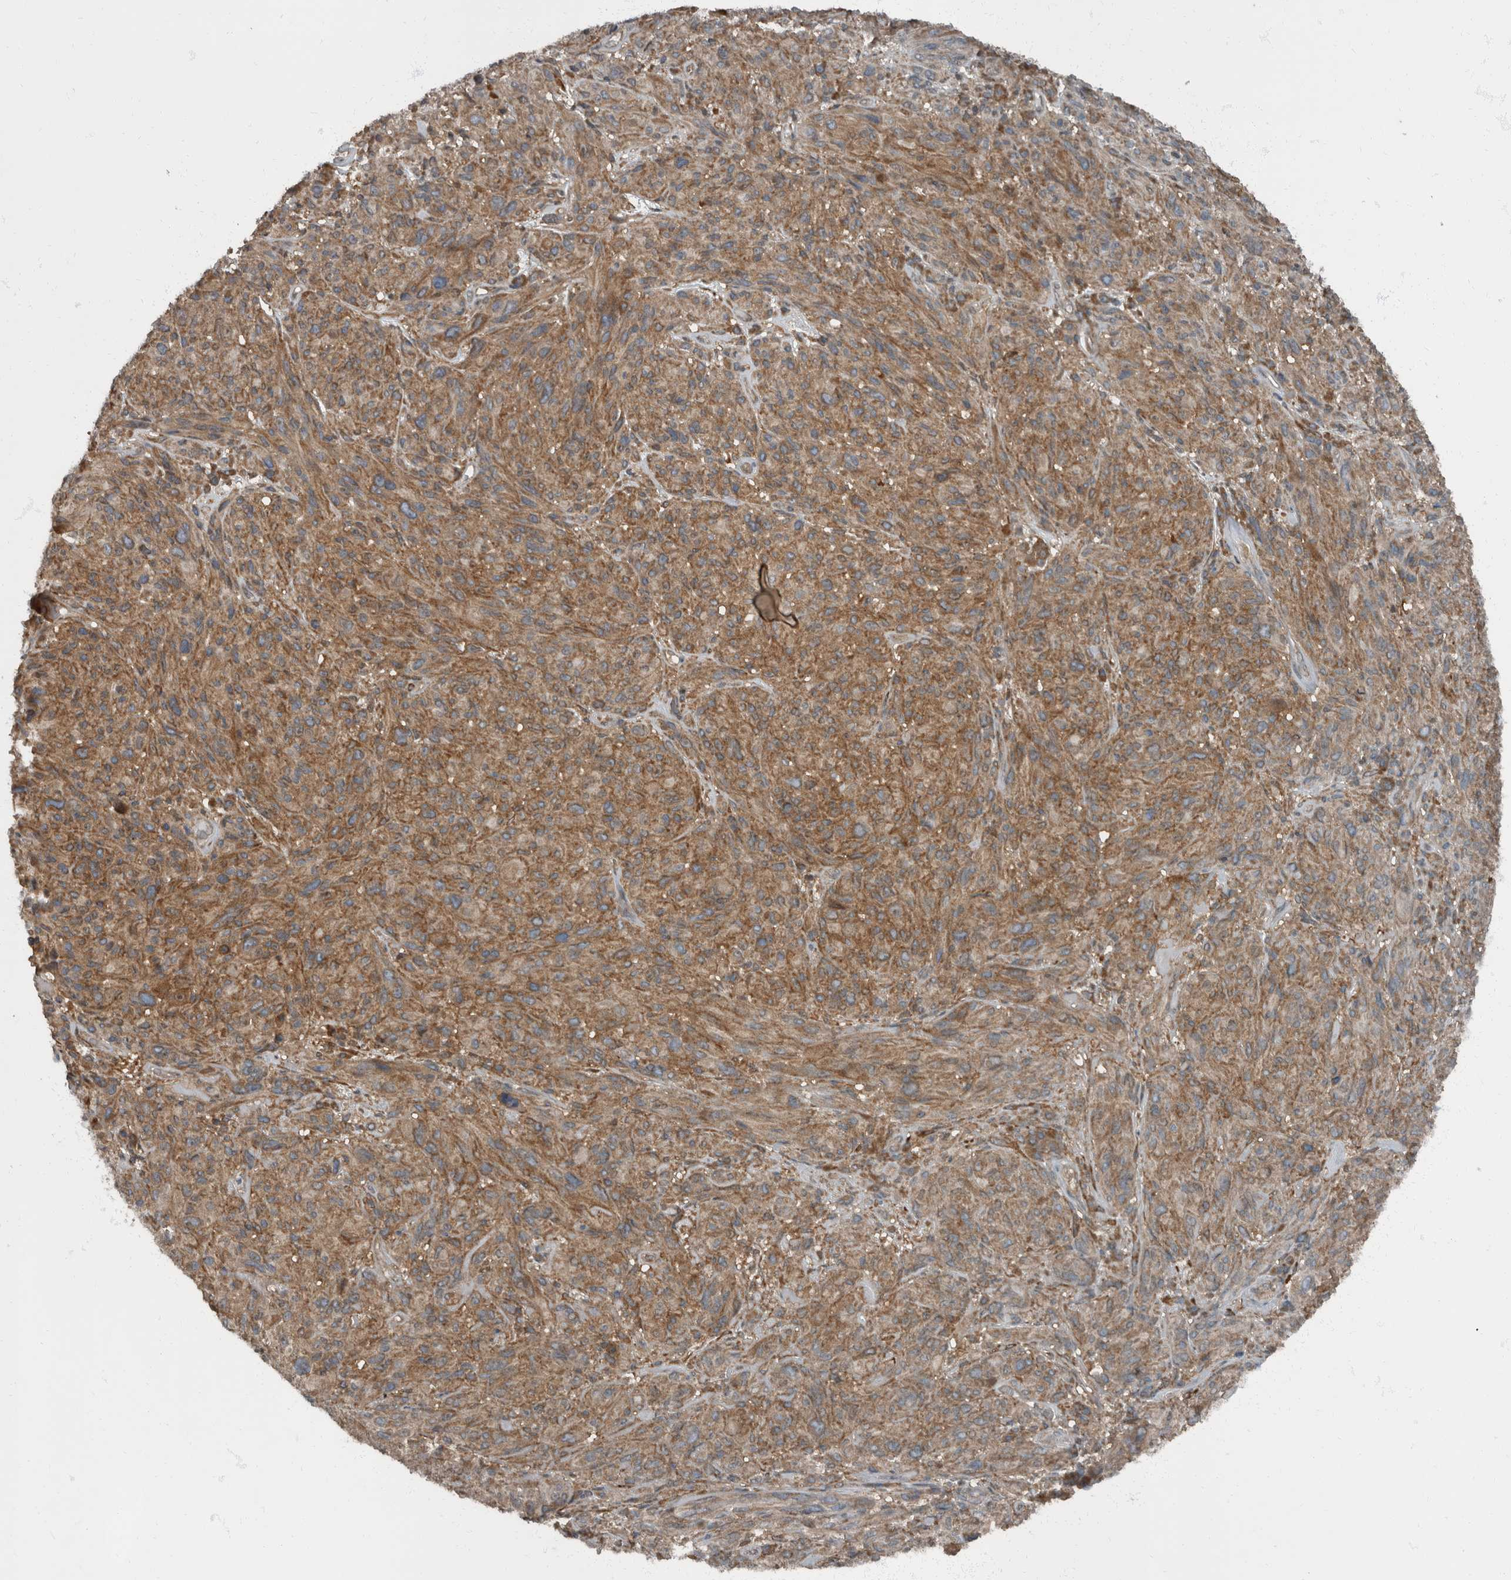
{"staining": {"intensity": "moderate", "quantity": ">75%", "location": "cytoplasmic/membranous"}, "tissue": "melanoma", "cell_type": "Tumor cells", "image_type": "cancer", "snomed": [{"axis": "morphology", "description": "Malignant melanoma, NOS"}, {"axis": "topography", "description": "Skin of head"}], "caption": "Approximately >75% of tumor cells in human melanoma show moderate cytoplasmic/membranous protein positivity as visualized by brown immunohistochemical staining.", "gene": "RABGGTB", "patient": {"sex": "male", "age": 96}}